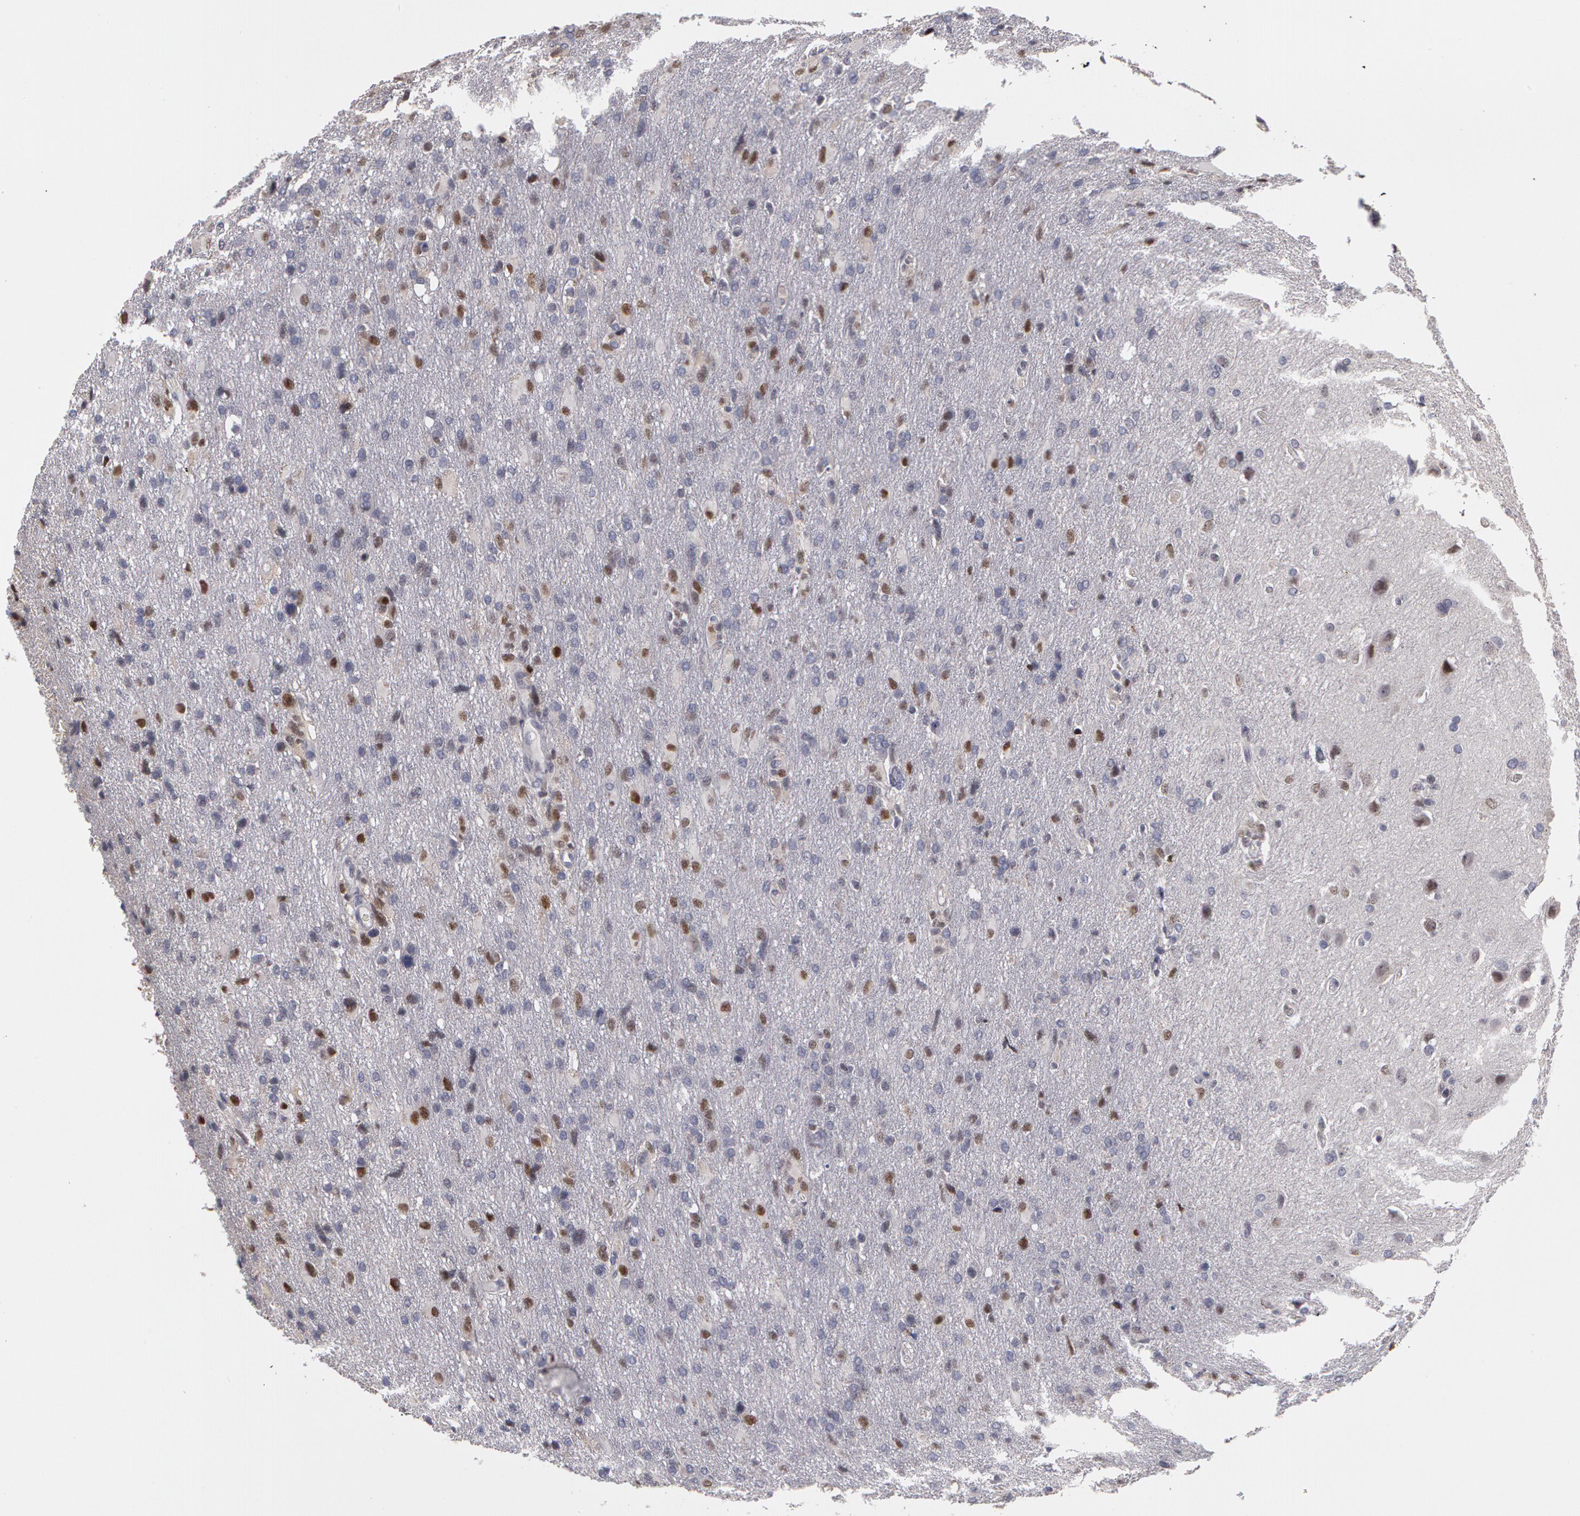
{"staining": {"intensity": "moderate", "quantity": "25%-75%", "location": "nuclear"}, "tissue": "glioma", "cell_type": "Tumor cells", "image_type": "cancer", "snomed": [{"axis": "morphology", "description": "Glioma, malignant, High grade"}, {"axis": "topography", "description": "Brain"}], "caption": "Moderate nuclear protein positivity is appreciated in approximately 25%-75% of tumor cells in glioma.", "gene": "PRICKLE1", "patient": {"sex": "male", "age": 68}}